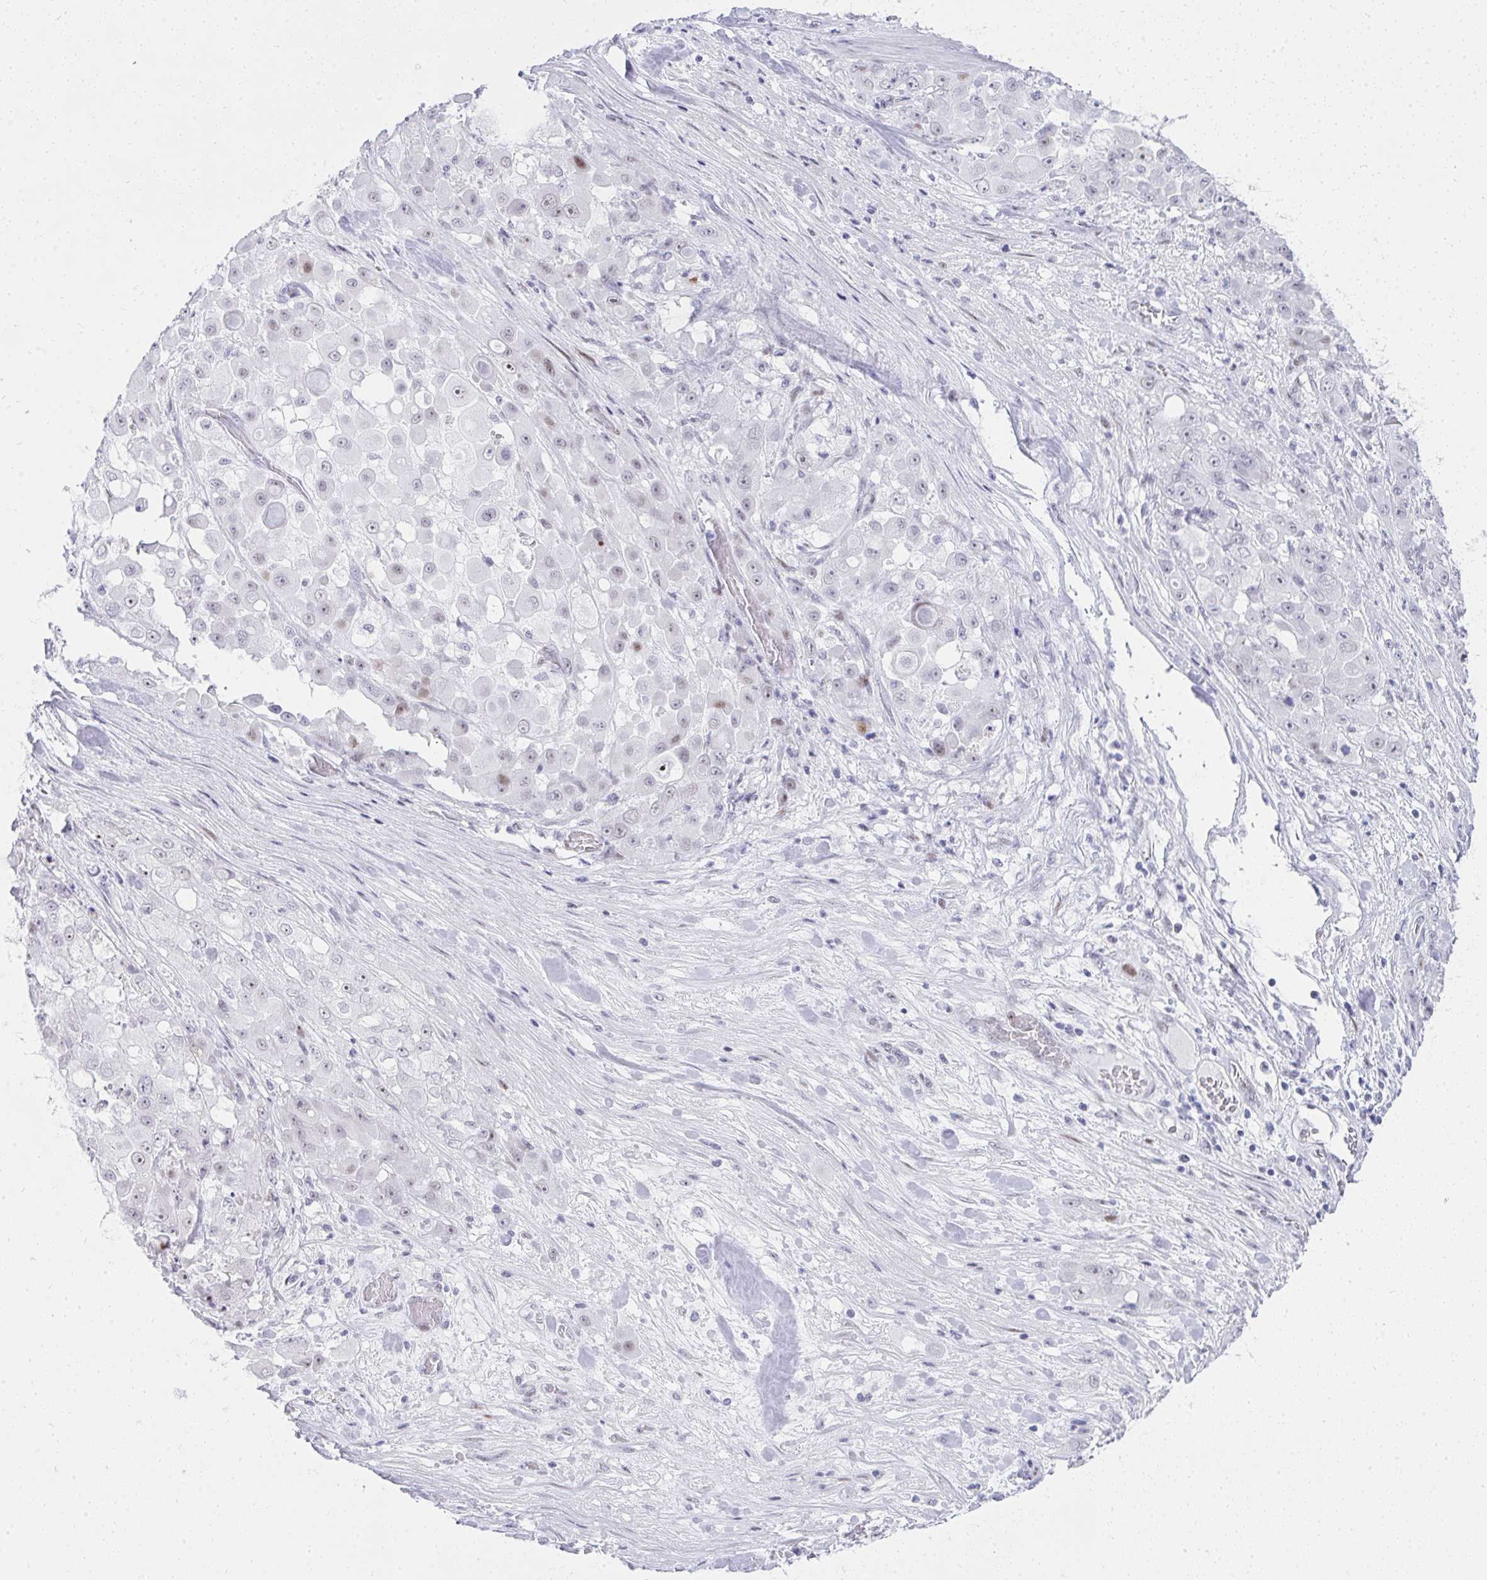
{"staining": {"intensity": "weak", "quantity": "<25%", "location": "nuclear"}, "tissue": "stomach cancer", "cell_type": "Tumor cells", "image_type": "cancer", "snomed": [{"axis": "morphology", "description": "Adenocarcinoma, NOS"}, {"axis": "topography", "description": "Stomach"}], "caption": "DAB immunohistochemical staining of human stomach adenocarcinoma demonstrates no significant staining in tumor cells.", "gene": "GLDN", "patient": {"sex": "female", "age": 76}}